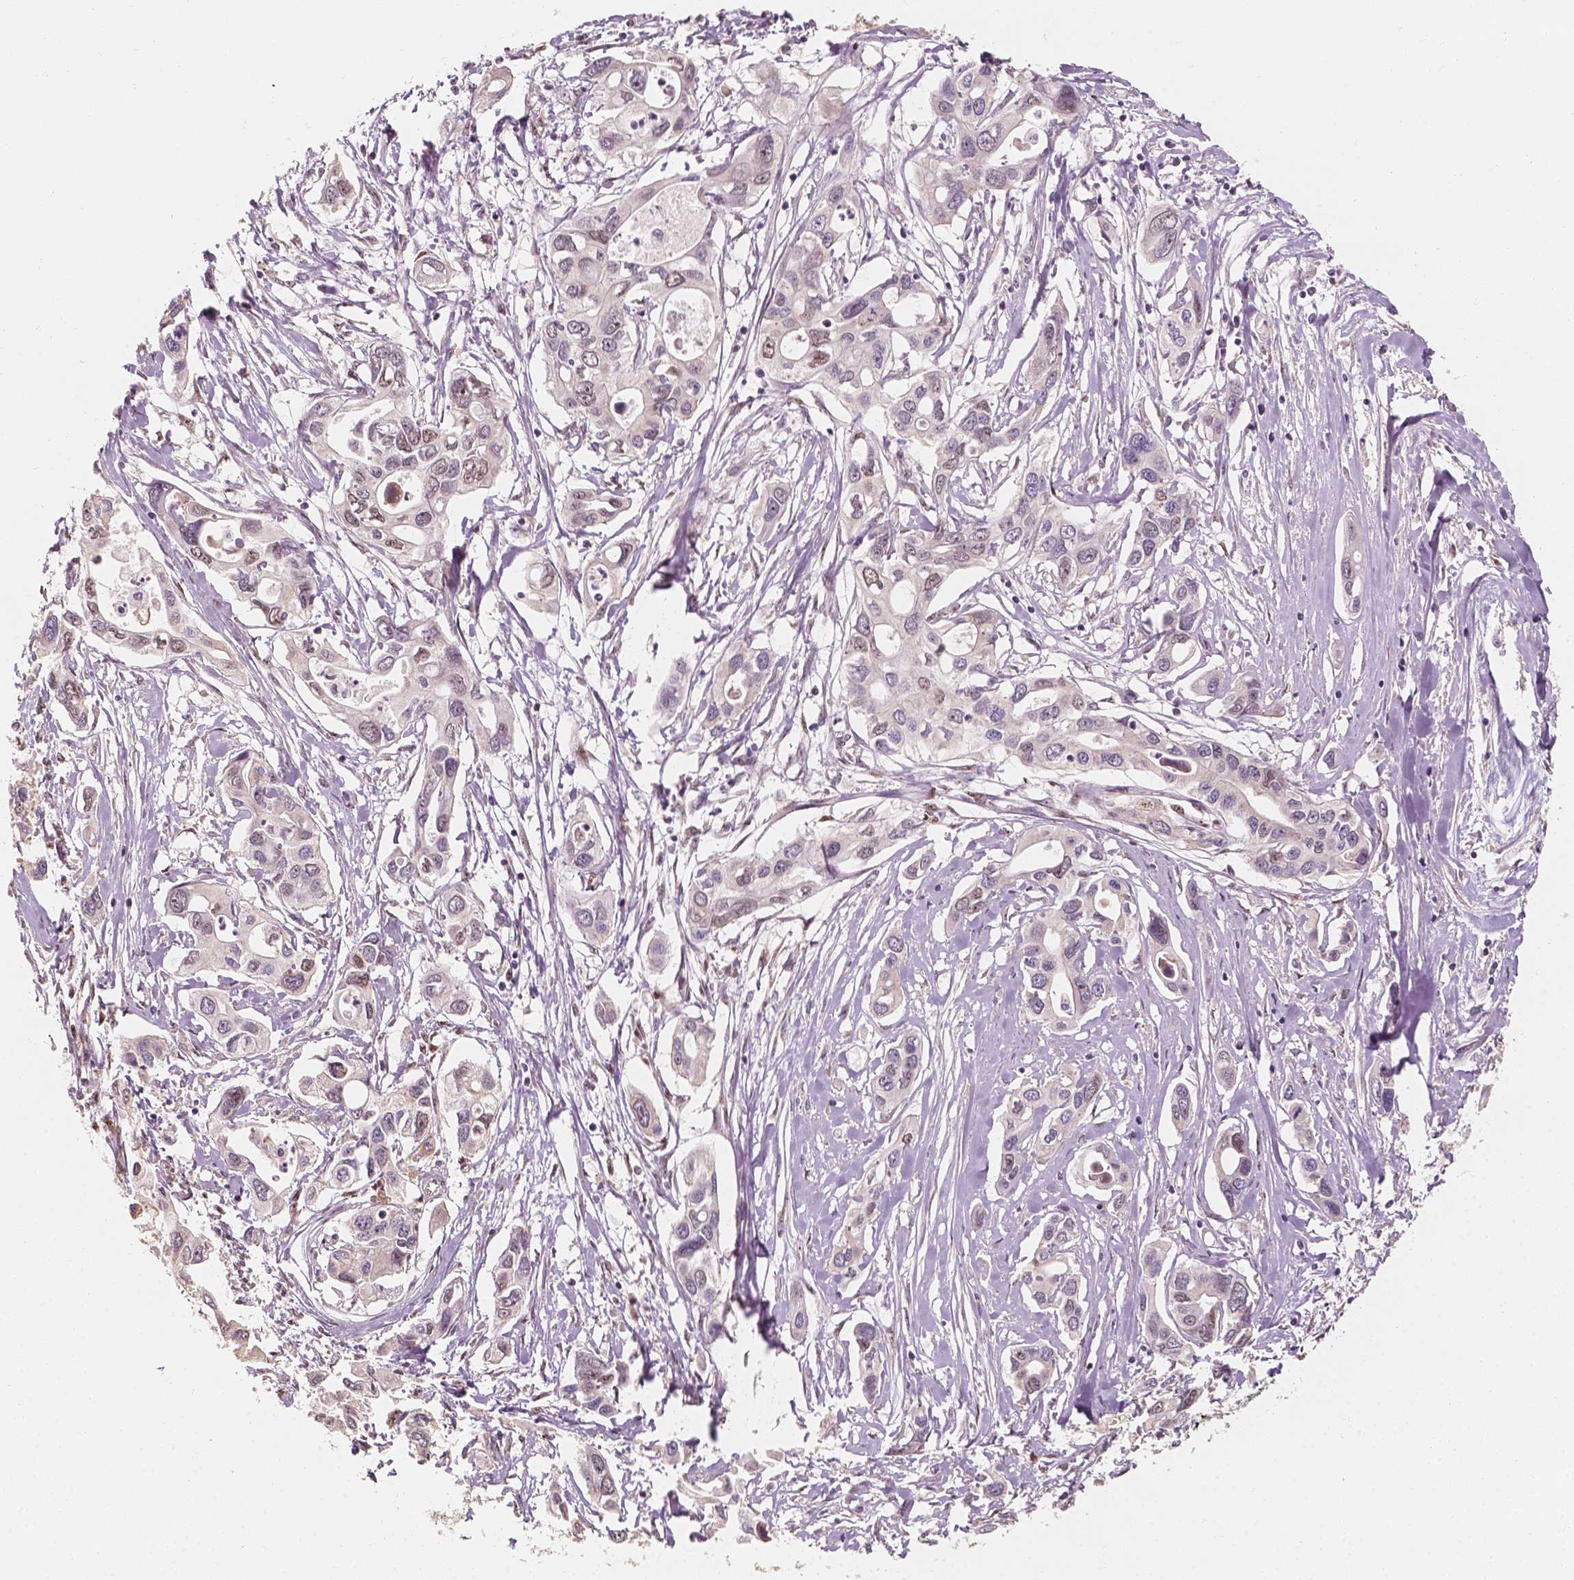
{"staining": {"intensity": "moderate", "quantity": "<25%", "location": "nuclear"}, "tissue": "pancreatic cancer", "cell_type": "Tumor cells", "image_type": "cancer", "snomed": [{"axis": "morphology", "description": "Adenocarcinoma, NOS"}, {"axis": "topography", "description": "Pancreas"}], "caption": "DAB (3,3'-diaminobenzidine) immunohistochemical staining of adenocarcinoma (pancreatic) shows moderate nuclear protein staining in approximately <25% of tumor cells. (DAB (3,3'-diaminobenzidine) IHC with brightfield microscopy, high magnification).", "gene": "TBC1D17", "patient": {"sex": "male", "age": 60}}